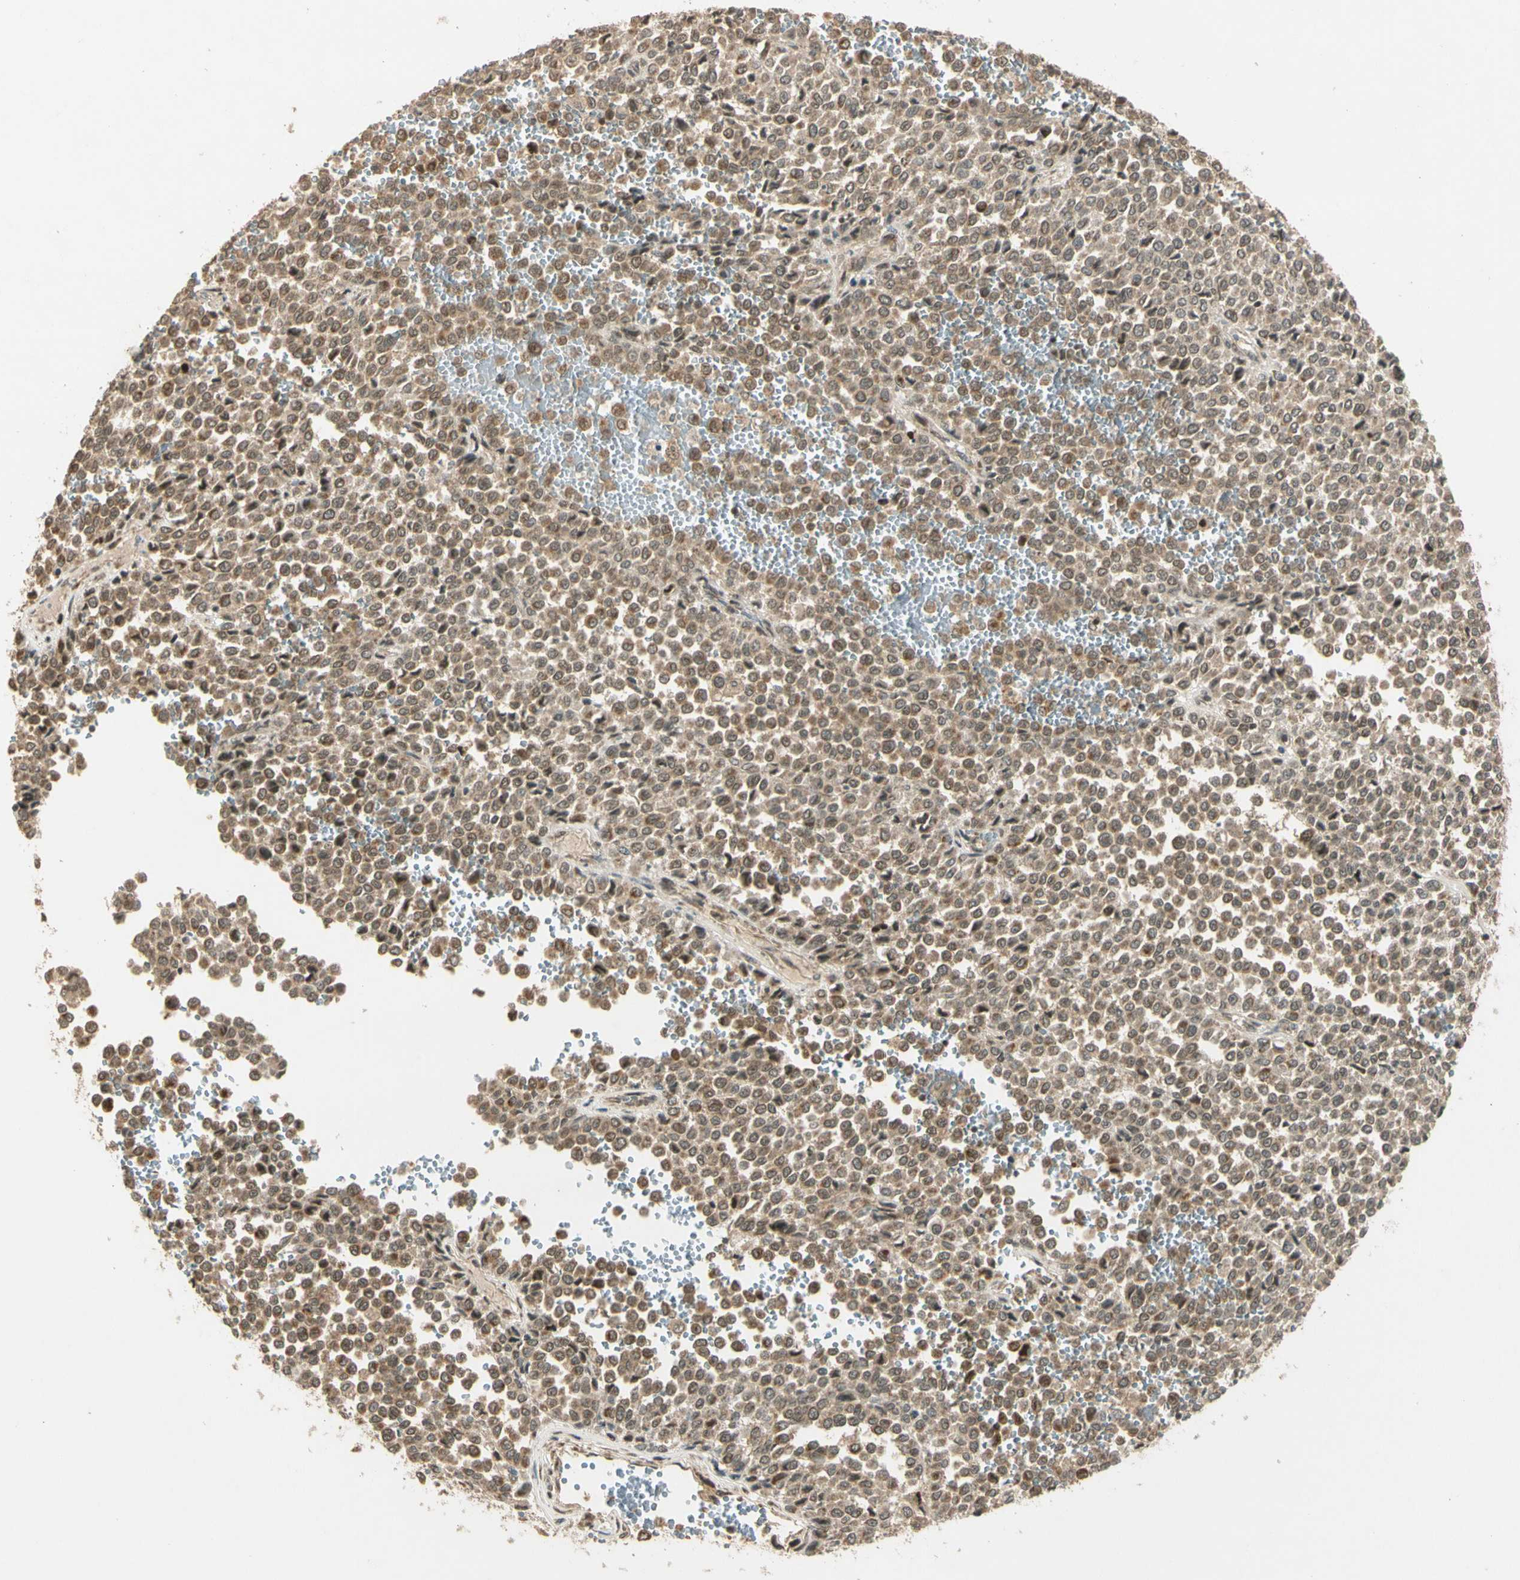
{"staining": {"intensity": "moderate", "quantity": ">75%", "location": "cytoplasmic/membranous,nuclear"}, "tissue": "melanoma", "cell_type": "Tumor cells", "image_type": "cancer", "snomed": [{"axis": "morphology", "description": "Malignant melanoma, Metastatic site"}, {"axis": "topography", "description": "Pancreas"}], "caption": "Tumor cells demonstrate medium levels of moderate cytoplasmic/membranous and nuclear positivity in approximately >75% of cells in human malignant melanoma (metastatic site). (IHC, brightfield microscopy, high magnification).", "gene": "ZNF135", "patient": {"sex": "female", "age": 30}}